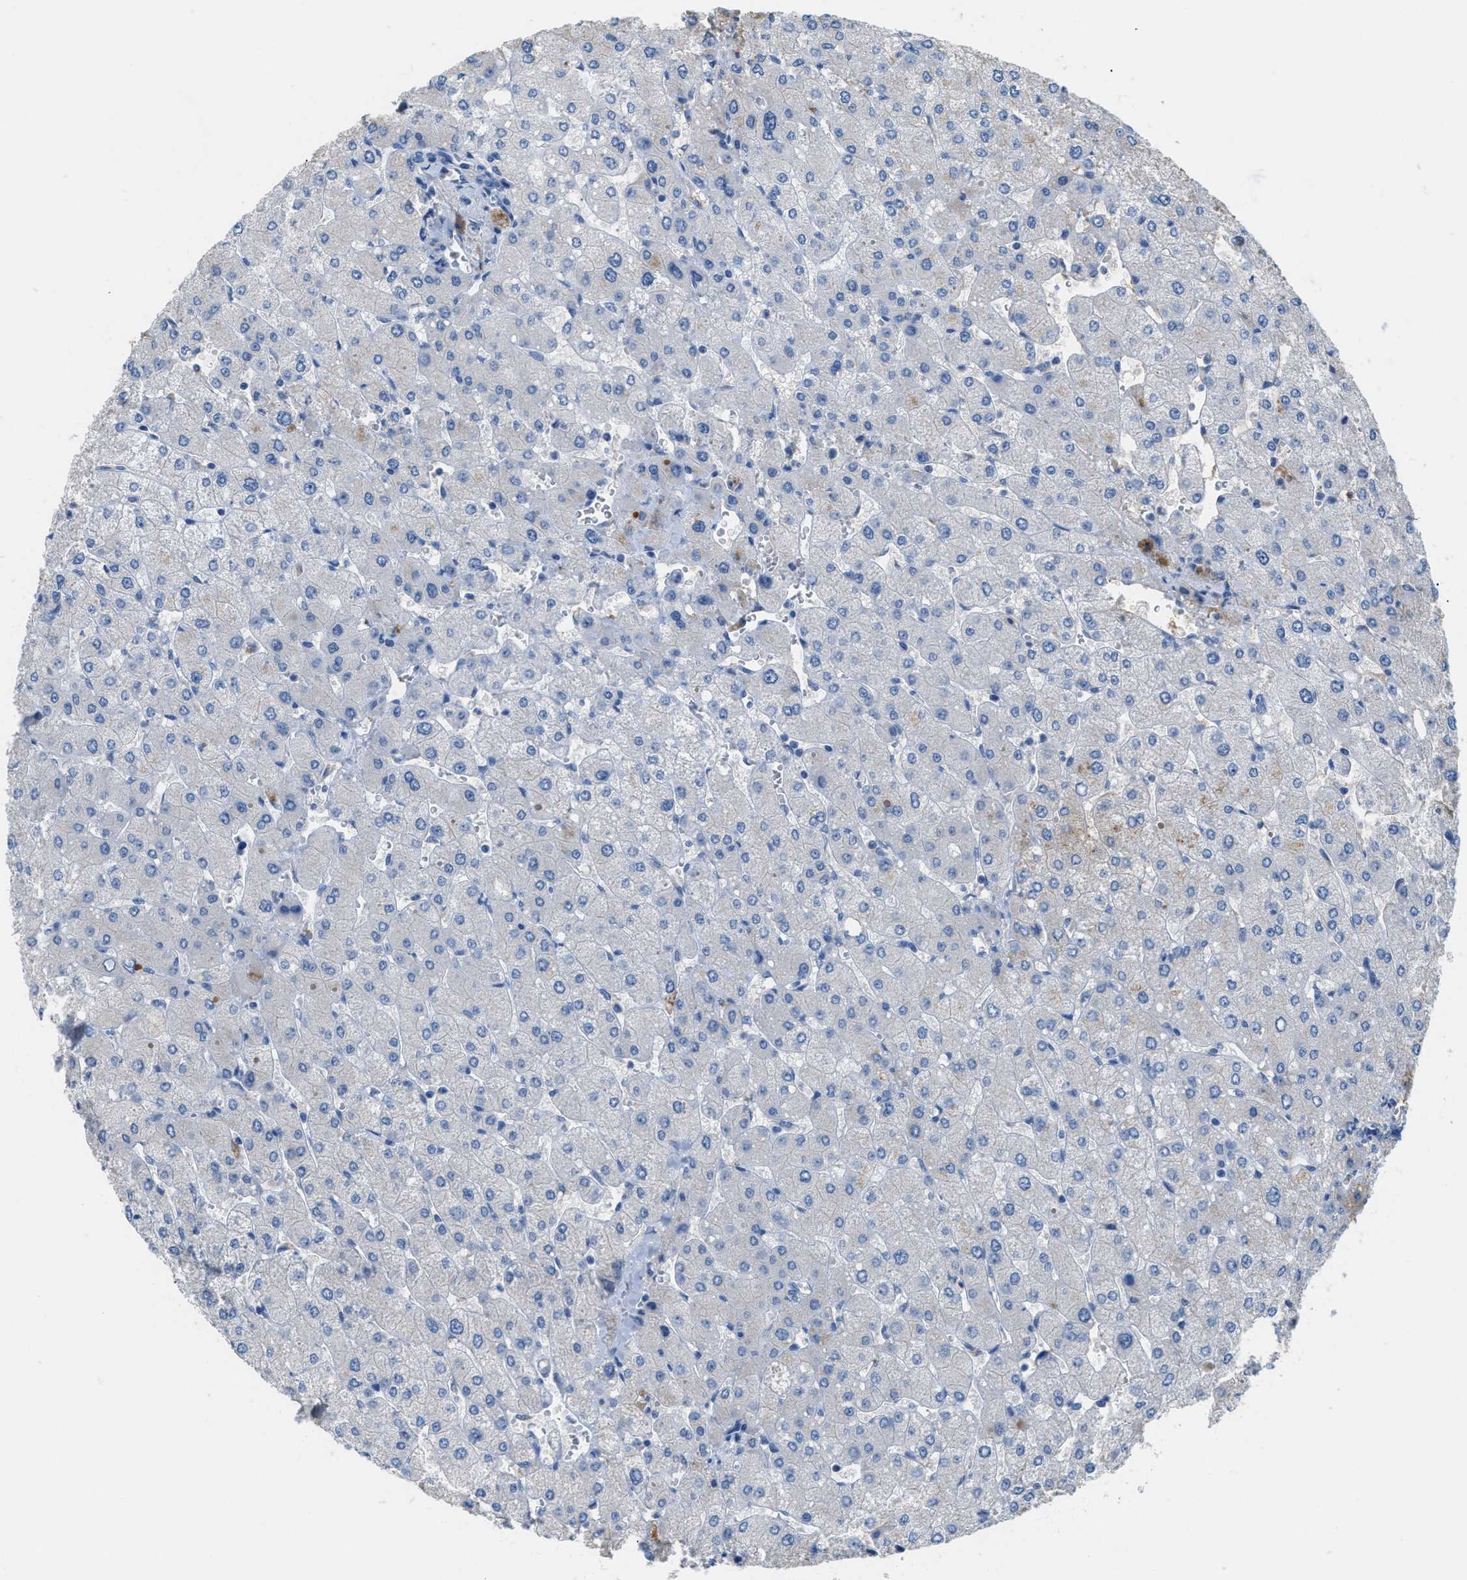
{"staining": {"intensity": "negative", "quantity": "none", "location": "none"}, "tissue": "liver", "cell_type": "Cholangiocytes", "image_type": "normal", "snomed": [{"axis": "morphology", "description": "Normal tissue, NOS"}, {"axis": "topography", "description": "Liver"}], "caption": "A histopathology image of liver stained for a protein shows no brown staining in cholangiocytes.", "gene": "CFI", "patient": {"sex": "male", "age": 55}}